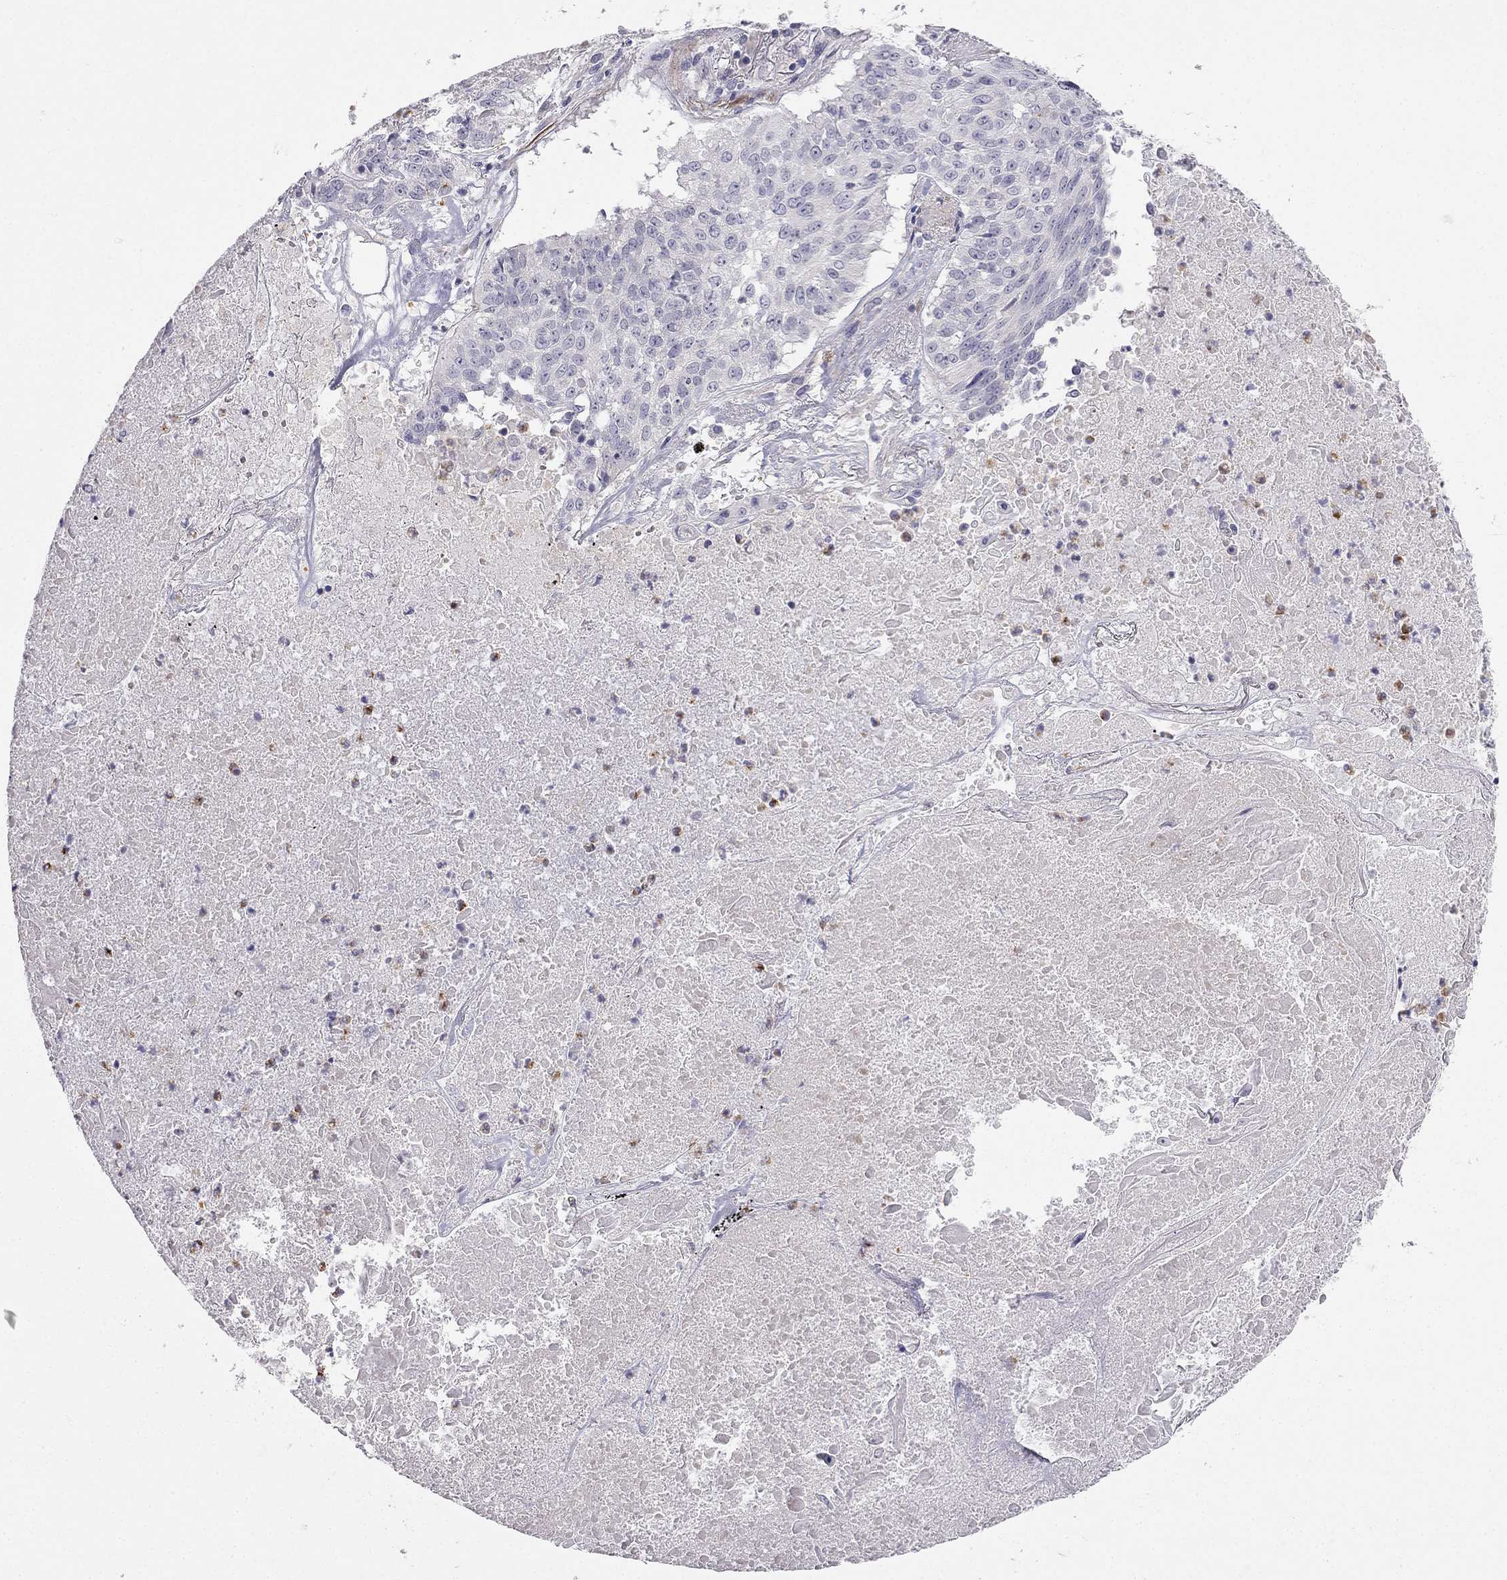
{"staining": {"intensity": "negative", "quantity": "none", "location": "none"}, "tissue": "lung cancer", "cell_type": "Tumor cells", "image_type": "cancer", "snomed": [{"axis": "morphology", "description": "Squamous cell carcinoma, NOS"}, {"axis": "topography", "description": "Lung"}], "caption": "Tumor cells show no significant staining in squamous cell carcinoma (lung). (Stains: DAB IHC with hematoxylin counter stain, Microscopy: brightfield microscopy at high magnification).", "gene": "C16orf89", "patient": {"sex": "male", "age": 64}}